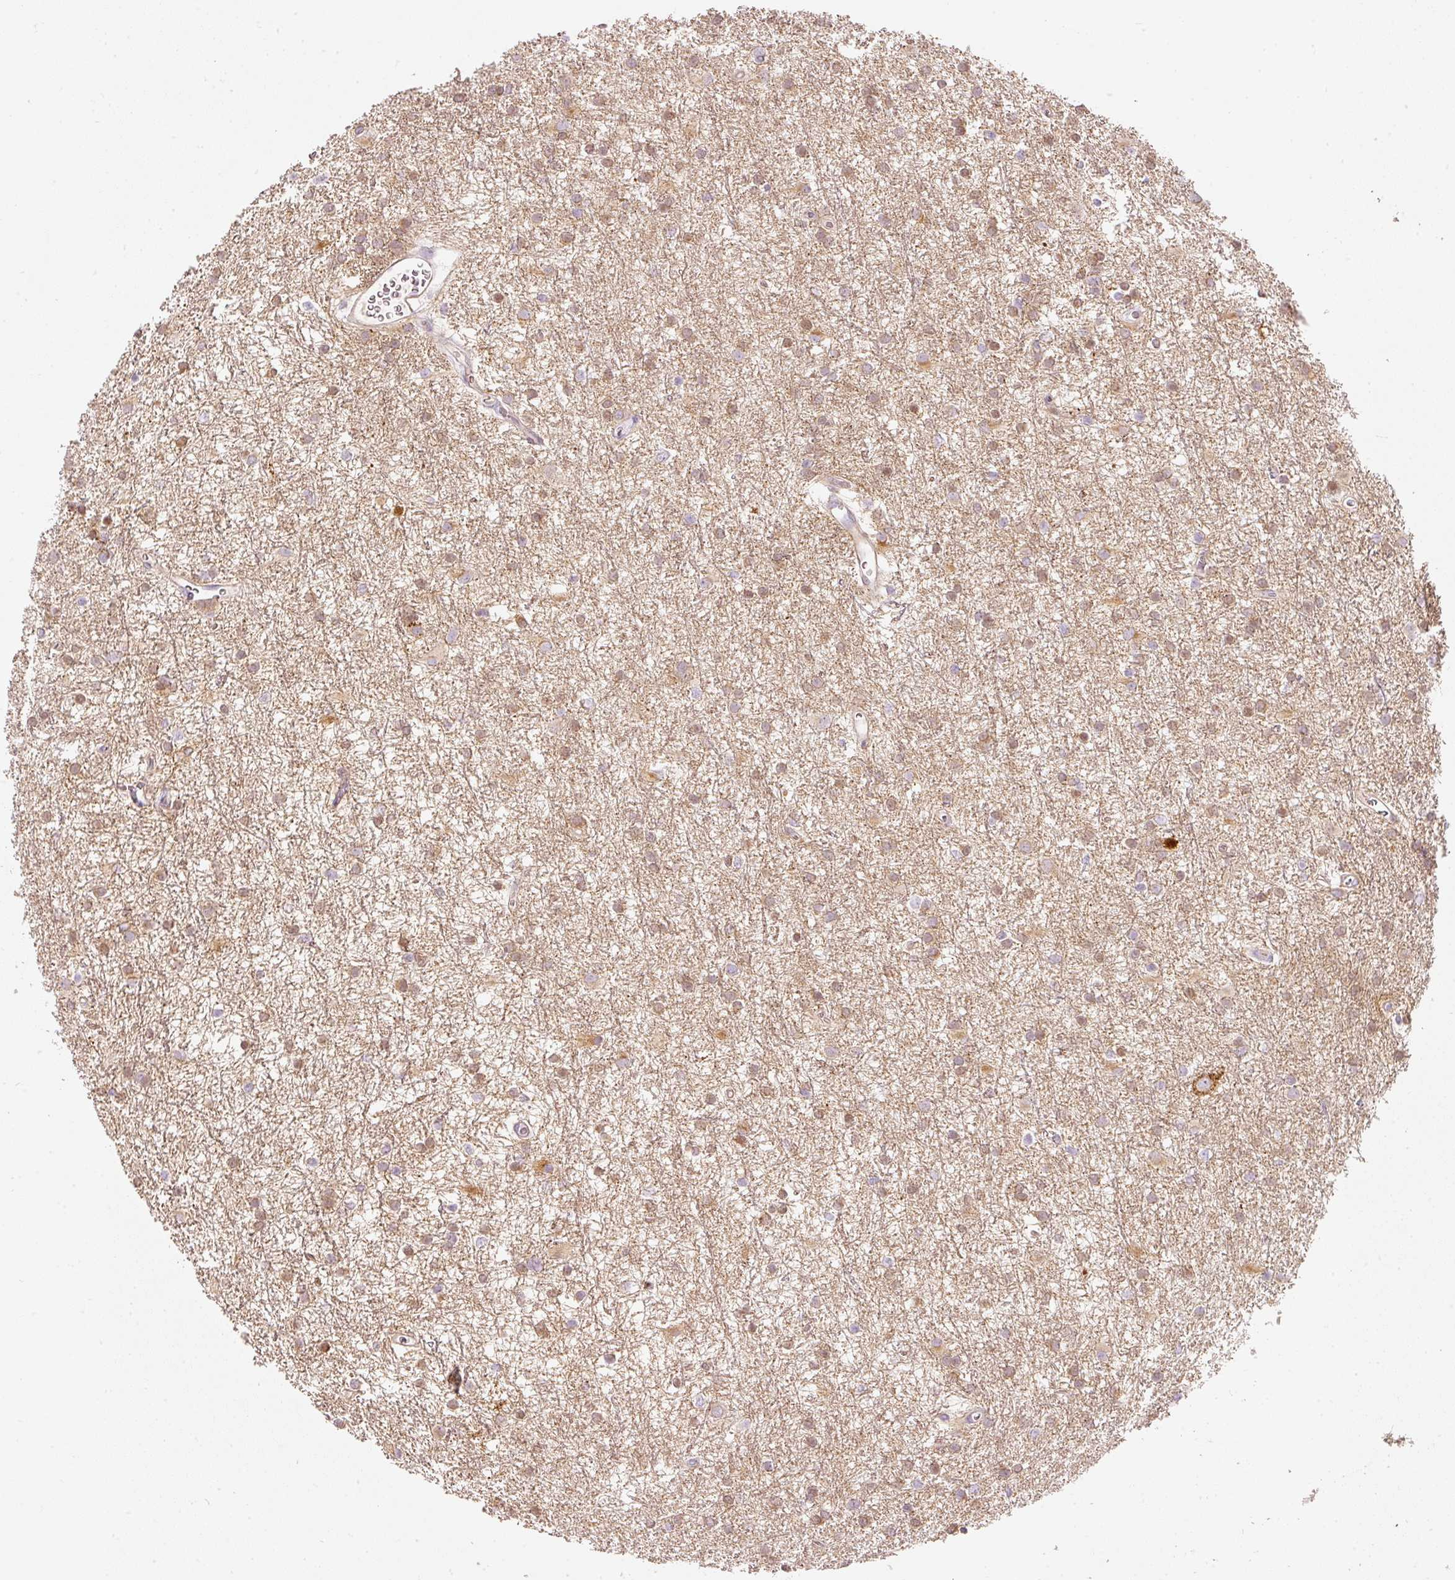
{"staining": {"intensity": "moderate", "quantity": "<25%", "location": "cytoplasmic/membranous"}, "tissue": "glioma", "cell_type": "Tumor cells", "image_type": "cancer", "snomed": [{"axis": "morphology", "description": "Glioma, malignant, High grade"}, {"axis": "topography", "description": "Brain"}], "caption": "Moderate cytoplasmic/membranous positivity for a protein is present in approximately <25% of tumor cells of glioma using immunohistochemistry.", "gene": "MTHFD2", "patient": {"sex": "female", "age": 50}}